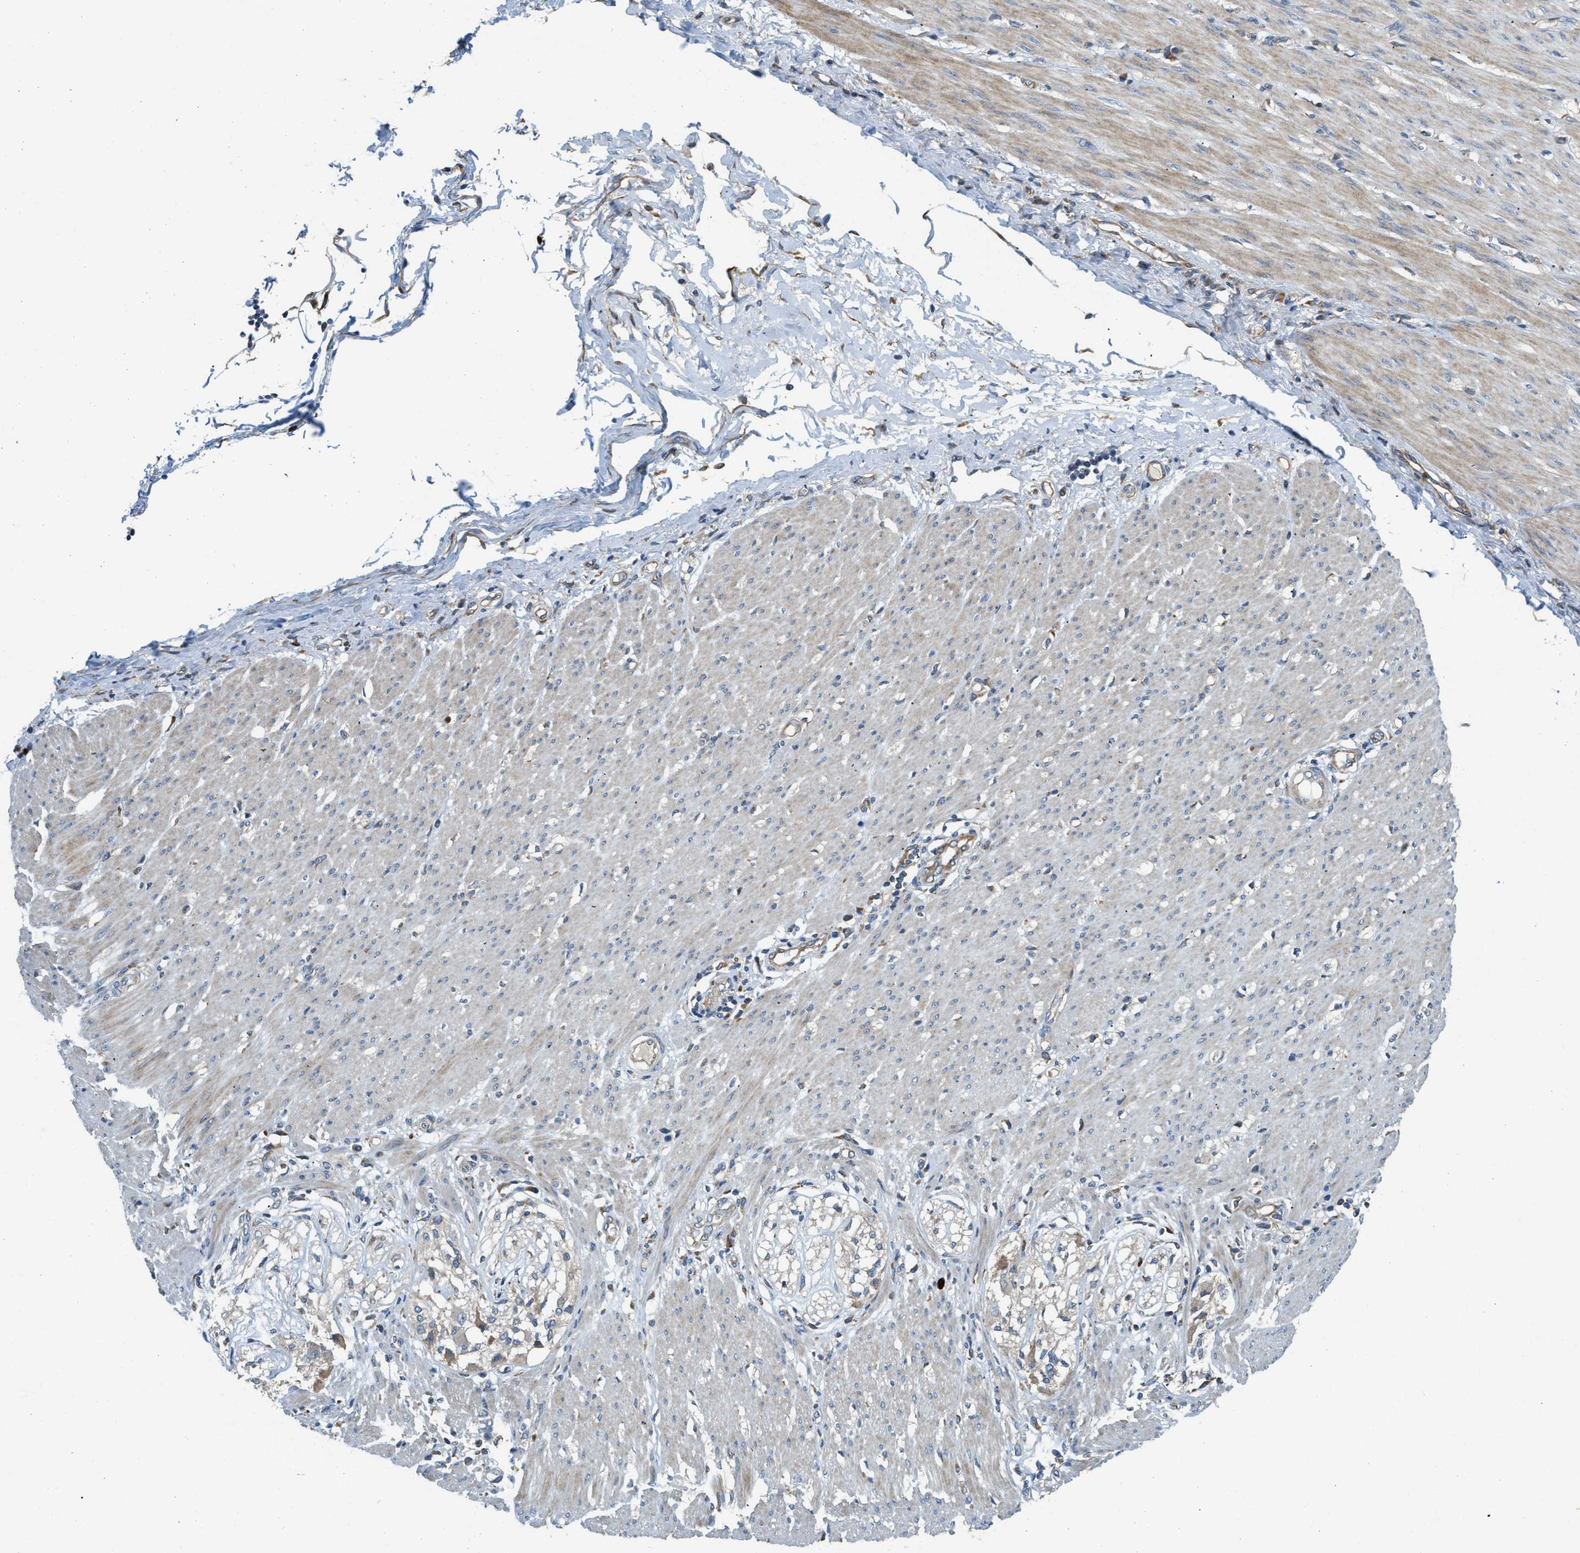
{"staining": {"intensity": "negative", "quantity": "none", "location": "none"}, "tissue": "adipose tissue", "cell_type": "Adipocytes", "image_type": "normal", "snomed": [{"axis": "morphology", "description": "Normal tissue, NOS"}, {"axis": "morphology", "description": "Adenocarcinoma, NOS"}, {"axis": "topography", "description": "Colon"}, {"axis": "topography", "description": "Peripheral nerve tissue"}], "caption": "Immunohistochemistry micrograph of normal adipose tissue stained for a protein (brown), which exhibits no staining in adipocytes.", "gene": "TMEM68", "patient": {"sex": "male", "age": 14}}